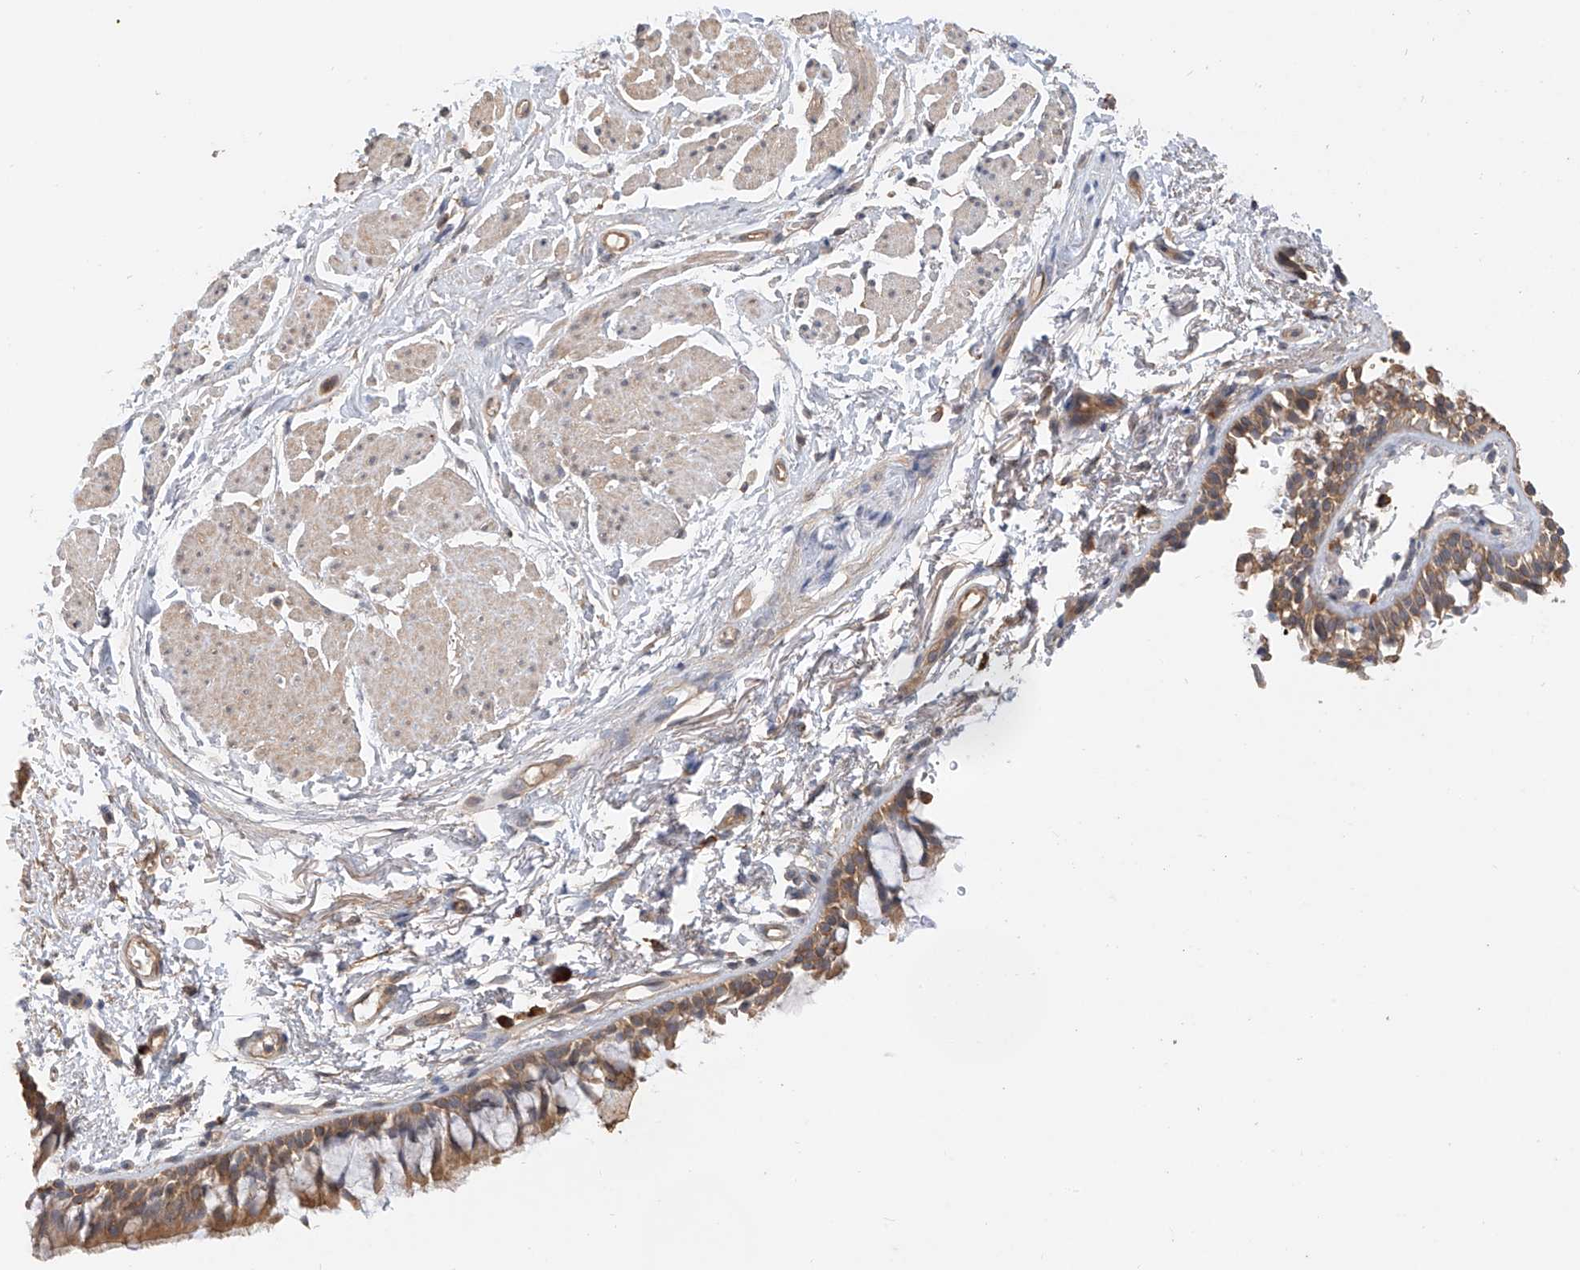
{"staining": {"intensity": "moderate", "quantity": ">75%", "location": "cytoplasmic/membranous"}, "tissue": "bronchus", "cell_type": "Respiratory epithelial cells", "image_type": "normal", "snomed": [{"axis": "morphology", "description": "Normal tissue, NOS"}, {"axis": "topography", "description": "Cartilage tissue"}, {"axis": "topography", "description": "Bronchus"}], "caption": "Immunohistochemical staining of benign human bronchus exhibits >75% levels of moderate cytoplasmic/membranous protein expression in approximately >75% of respiratory epithelial cells. (Stains: DAB (3,3'-diaminobenzidine) in brown, nuclei in blue, Microscopy: brightfield microscopy at high magnification).", "gene": "OFD1", "patient": {"sex": "female", "age": 73}}